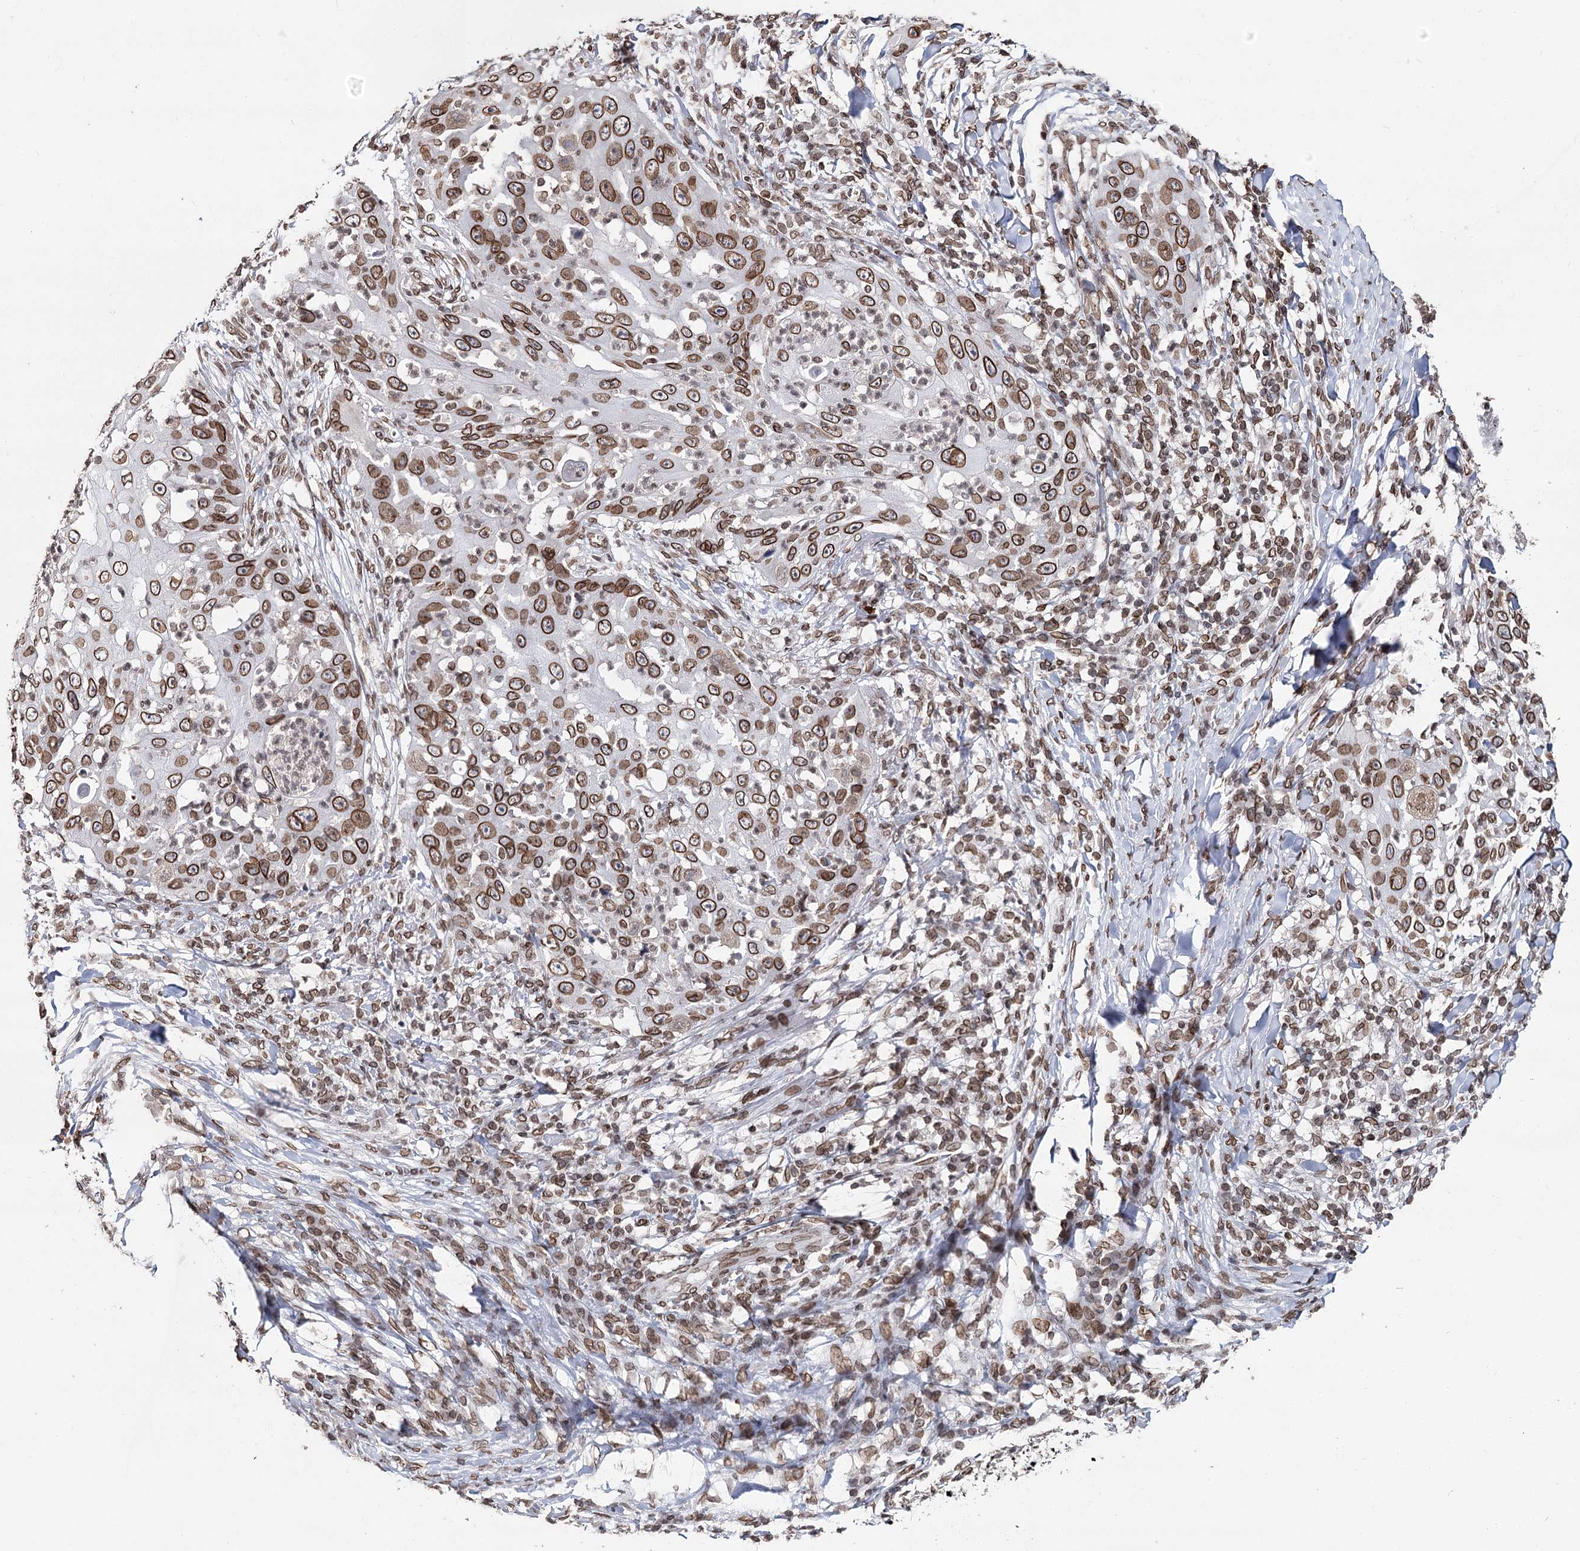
{"staining": {"intensity": "strong", "quantity": ">75%", "location": "cytoplasmic/membranous,nuclear"}, "tissue": "skin cancer", "cell_type": "Tumor cells", "image_type": "cancer", "snomed": [{"axis": "morphology", "description": "Squamous cell carcinoma, NOS"}, {"axis": "topography", "description": "Skin"}], "caption": "The photomicrograph shows immunohistochemical staining of skin cancer. There is strong cytoplasmic/membranous and nuclear staining is identified in approximately >75% of tumor cells.", "gene": "KIAA0930", "patient": {"sex": "female", "age": 44}}